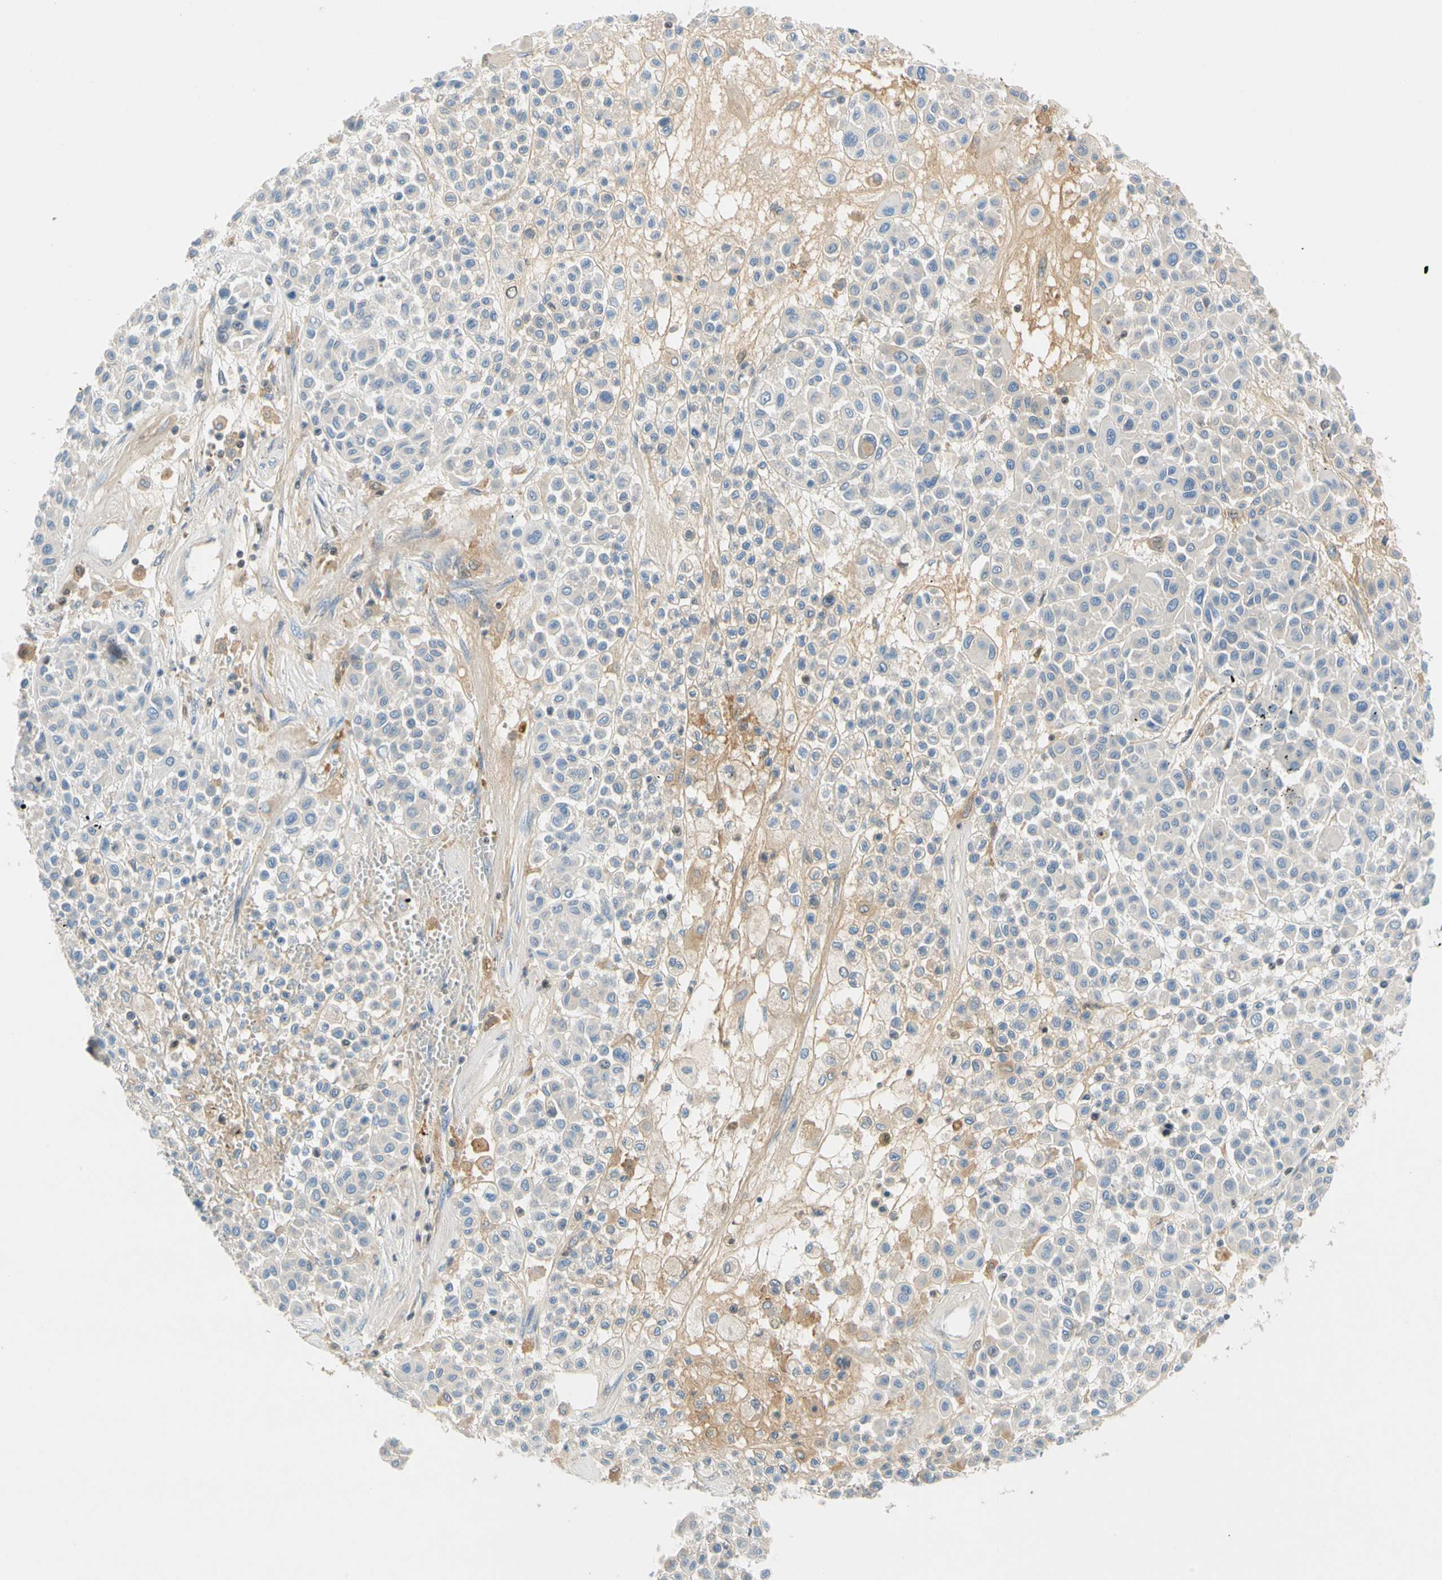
{"staining": {"intensity": "negative", "quantity": "none", "location": "none"}, "tissue": "melanoma", "cell_type": "Tumor cells", "image_type": "cancer", "snomed": [{"axis": "morphology", "description": "Malignant melanoma, Metastatic site"}, {"axis": "topography", "description": "Soft tissue"}], "caption": "Tumor cells are negative for protein expression in human malignant melanoma (metastatic site).", "gene": "SP140", "patient": {"sex": "male", "age": 41}}